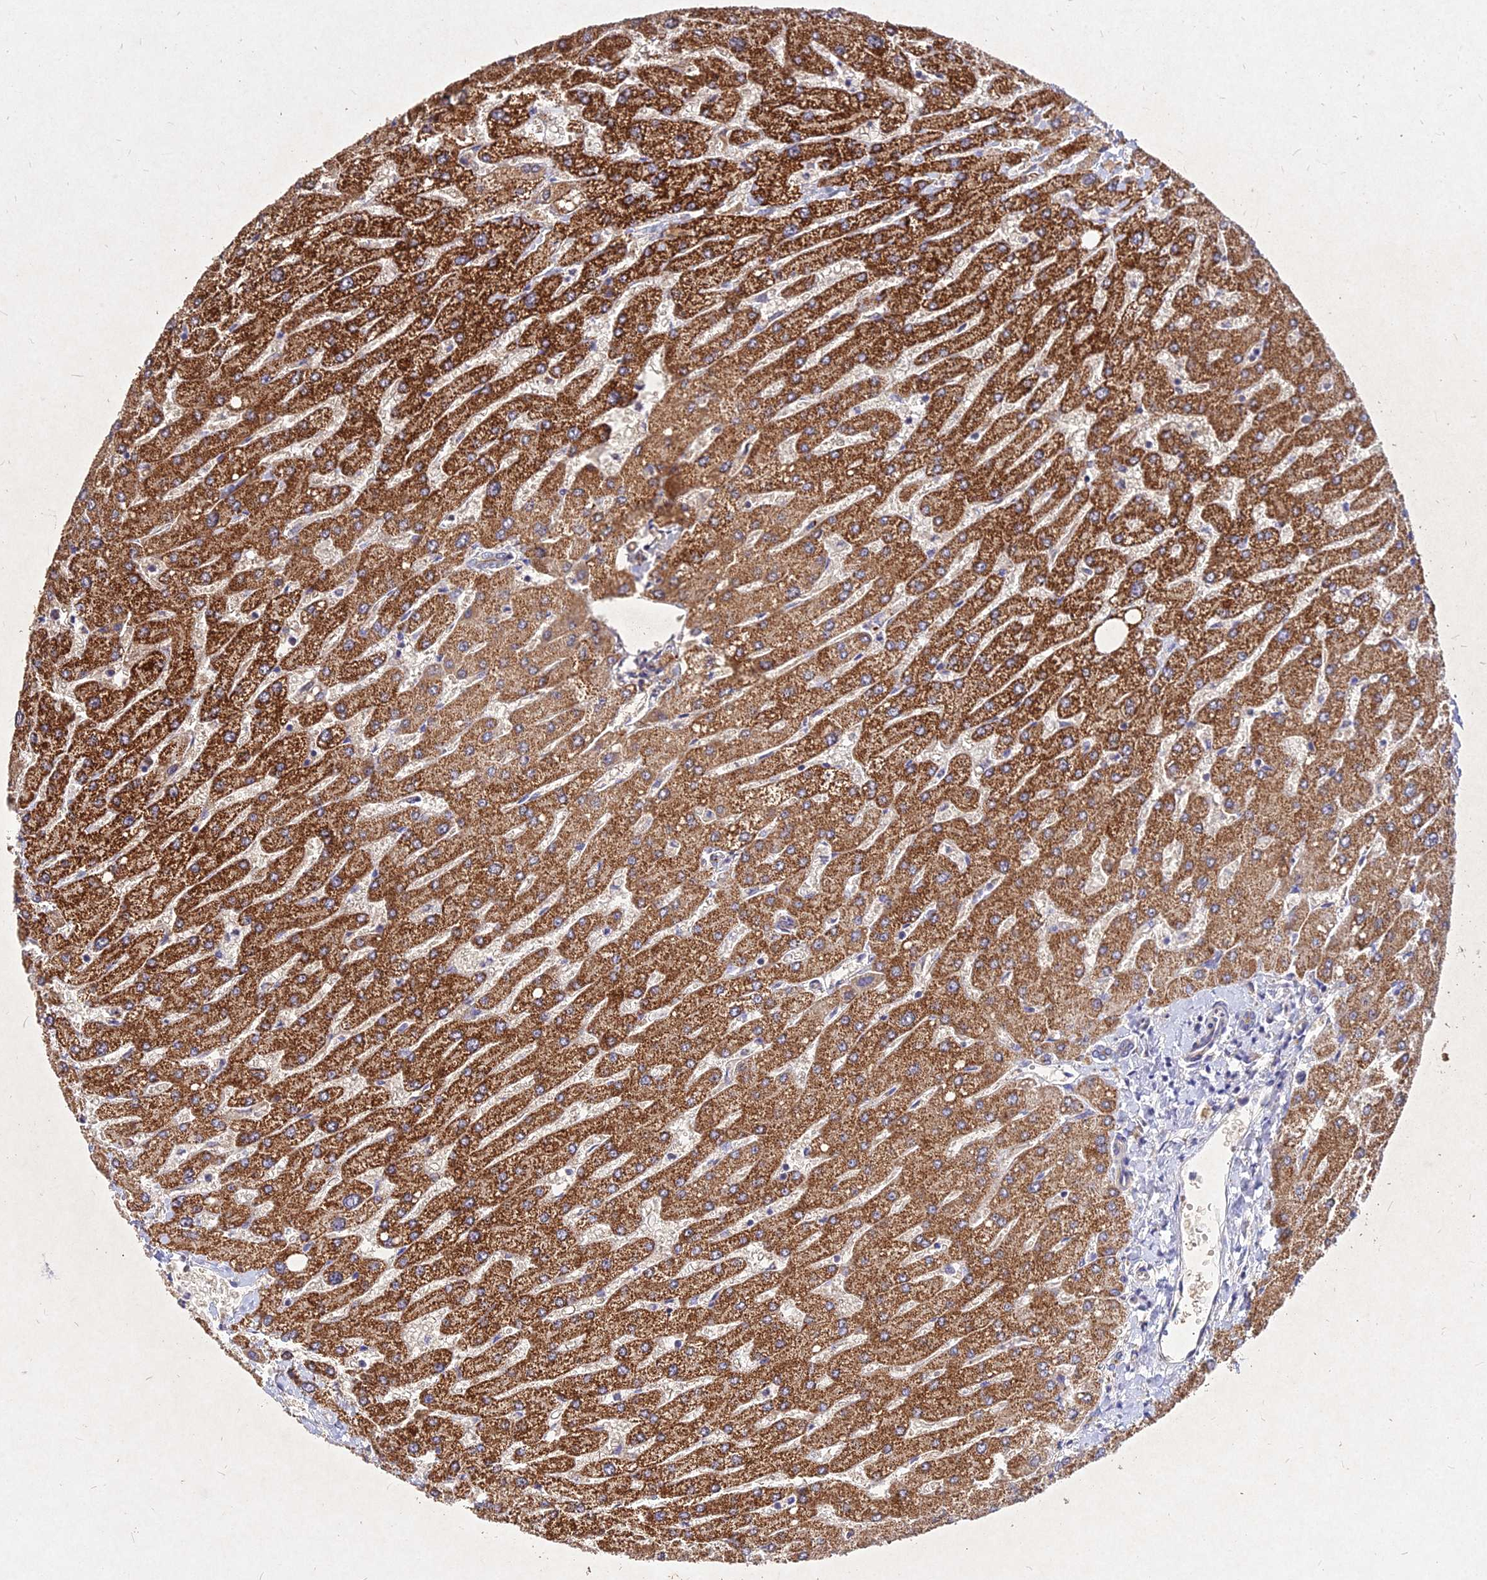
{"staining": {"intensity": "negative", "quantity": "none", "location": "none"}, "tissue": "liver", "cell_type": "Cholangiocytes", "image_type": "normal", "snomed": [{"axis": "morphology", "description": "Normal tissue, NOS"}, {"axis": "topography", "description": "Liver"}], "caption": "A high-resolution micrograph shows IHC staining of unremarkable liver, which reveals no significant staining in cholangiocytes.", "gene": "SKA1", "patient": {"sex": "male", "age": 55}}